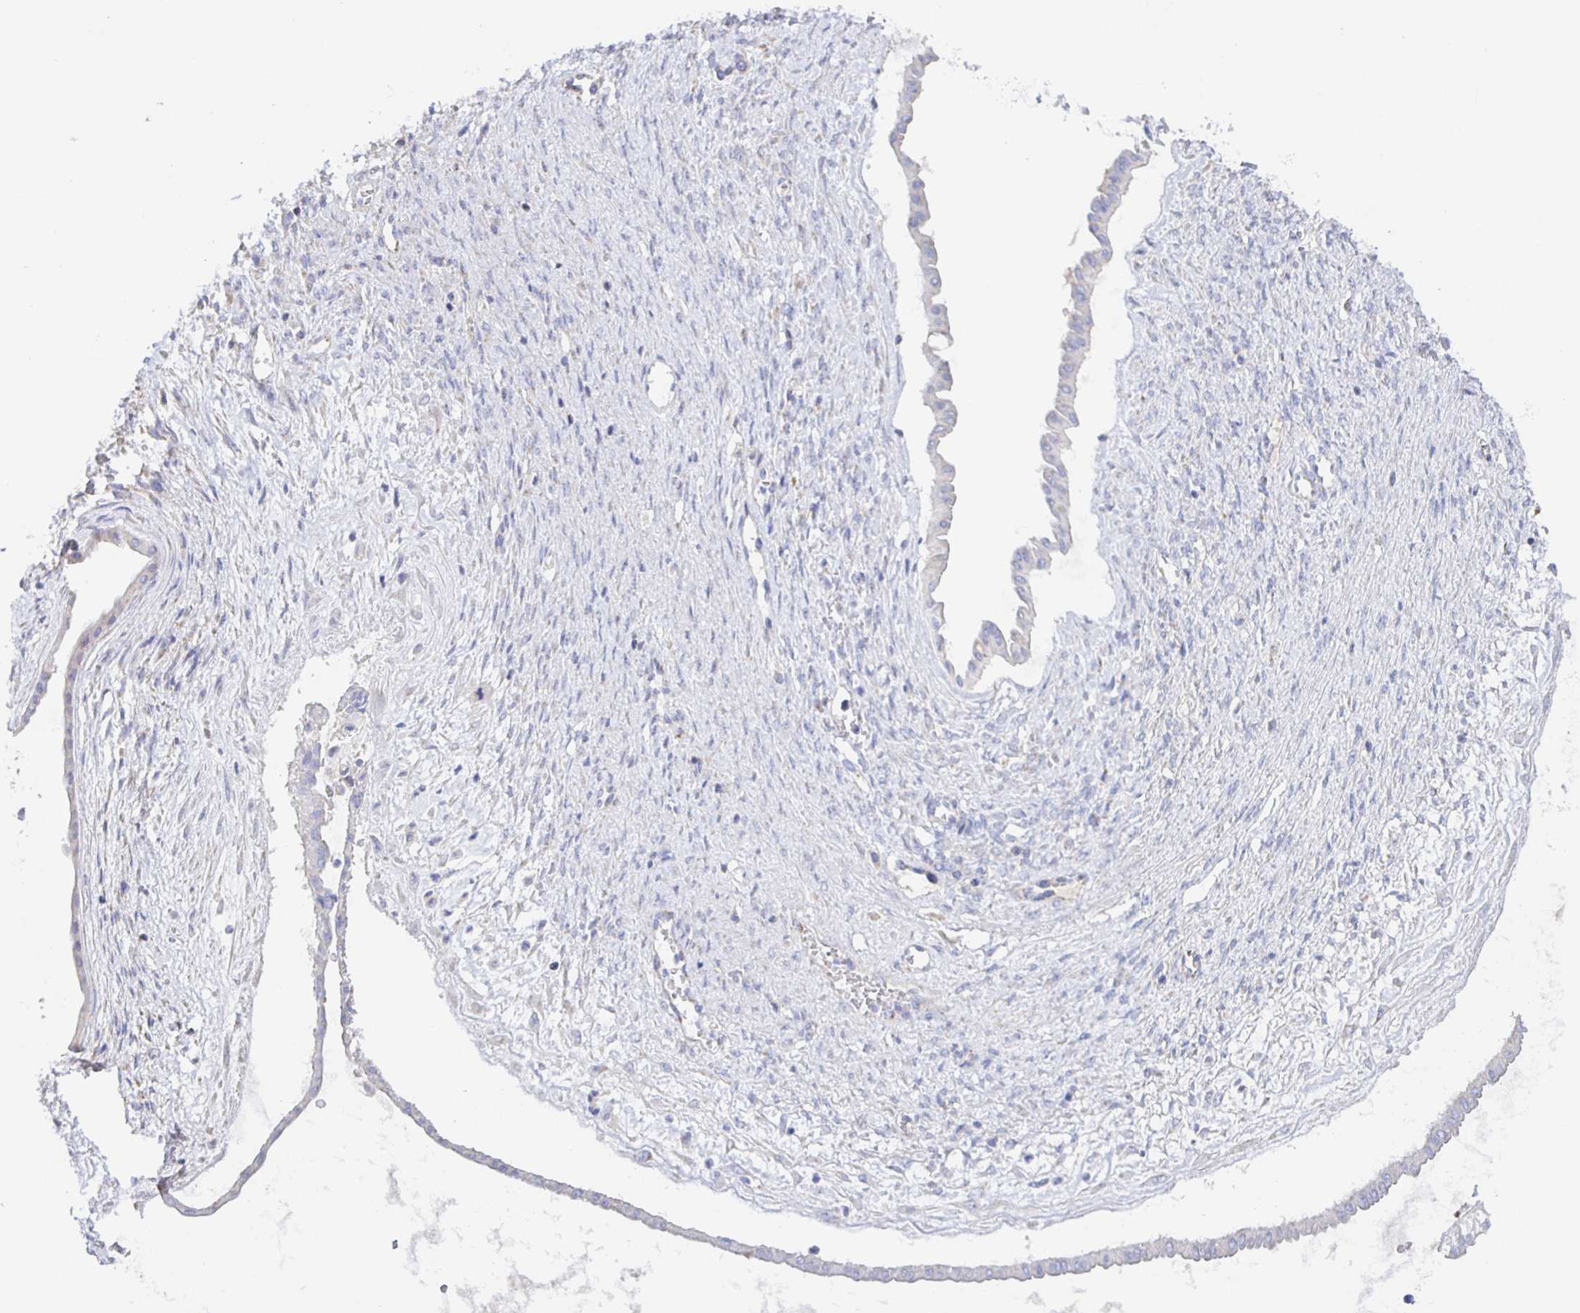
{"staining": {"intensity": "negative", "quantity": "none", "location": "none"}, "tissue": "ovarian cancer", "cell_type": "Tumor cells", "image_type": "cancer", "snomed": [{"axis": "morphology", "description": "Cystadenocarcinoma, mucinous, NOS"}, {"axis": "topography", "description": "Ovary"}], "caption": "Tumor cells are negative for protein expression in human ovarian cancer.", "gene": "SYNGR4", "patient": {"sex": "female", "age": 73}}